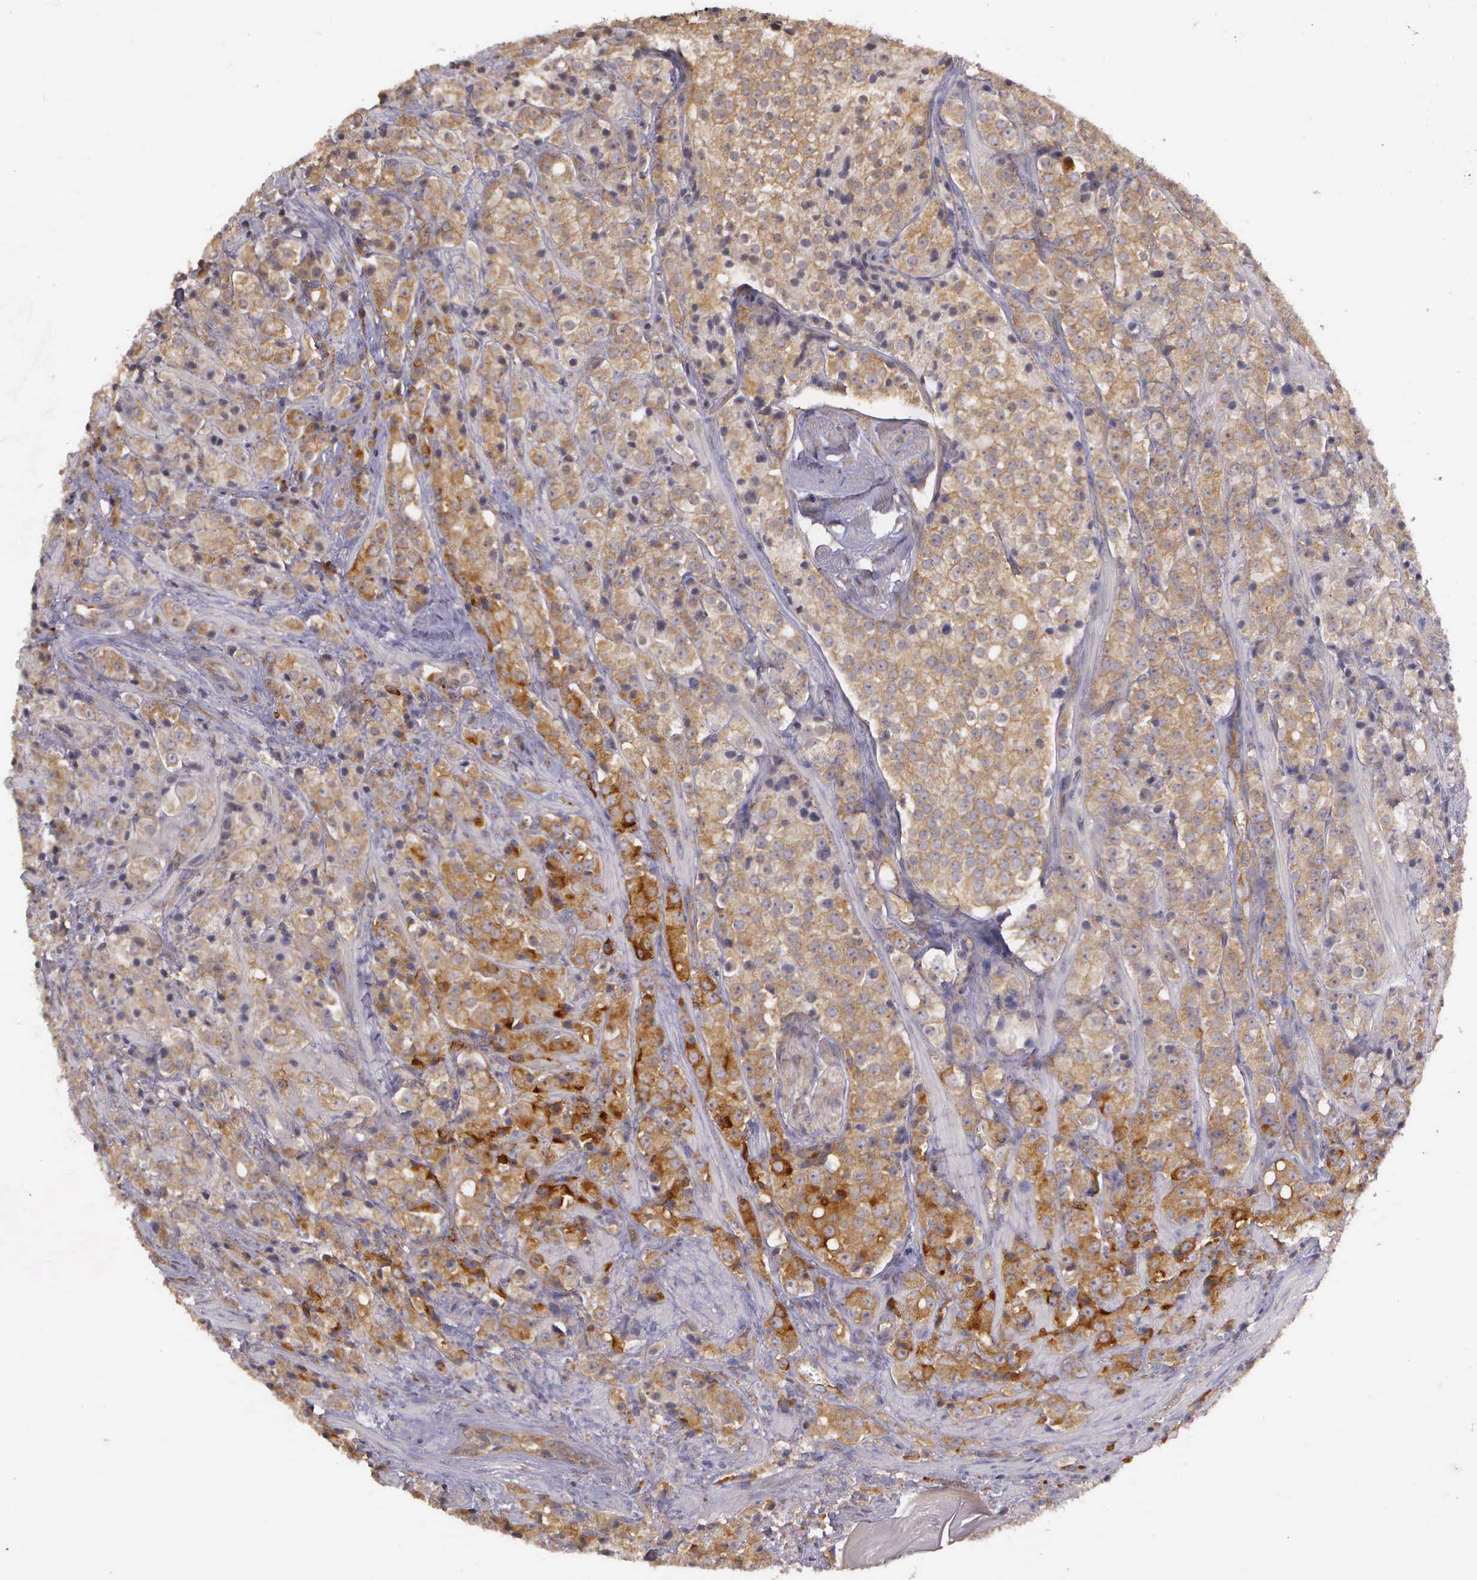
{"staining": {"intensity": "moderate", "quantity": ">75%", "location": "cytoplasmic/membranous"}, "tissue": "prostate cancer", "cell_type": "Tumor cells", "image_type": "cancer", "snomed": [{"axis": "morphology", "description": "Adenocarcinoma, Medium grade"}, {"axis": "topography", "description": "Prostate"}], "caption": "Prostate cancer (medium-grade adenocarcinoma) stained with DAB immunohistochemistry shows medium levels of moderate cytoplasmic/membranous positivity in about >75% of tumor cells.", "gene": "EIF5", "patient": {"sex": "male", "age": 70}}